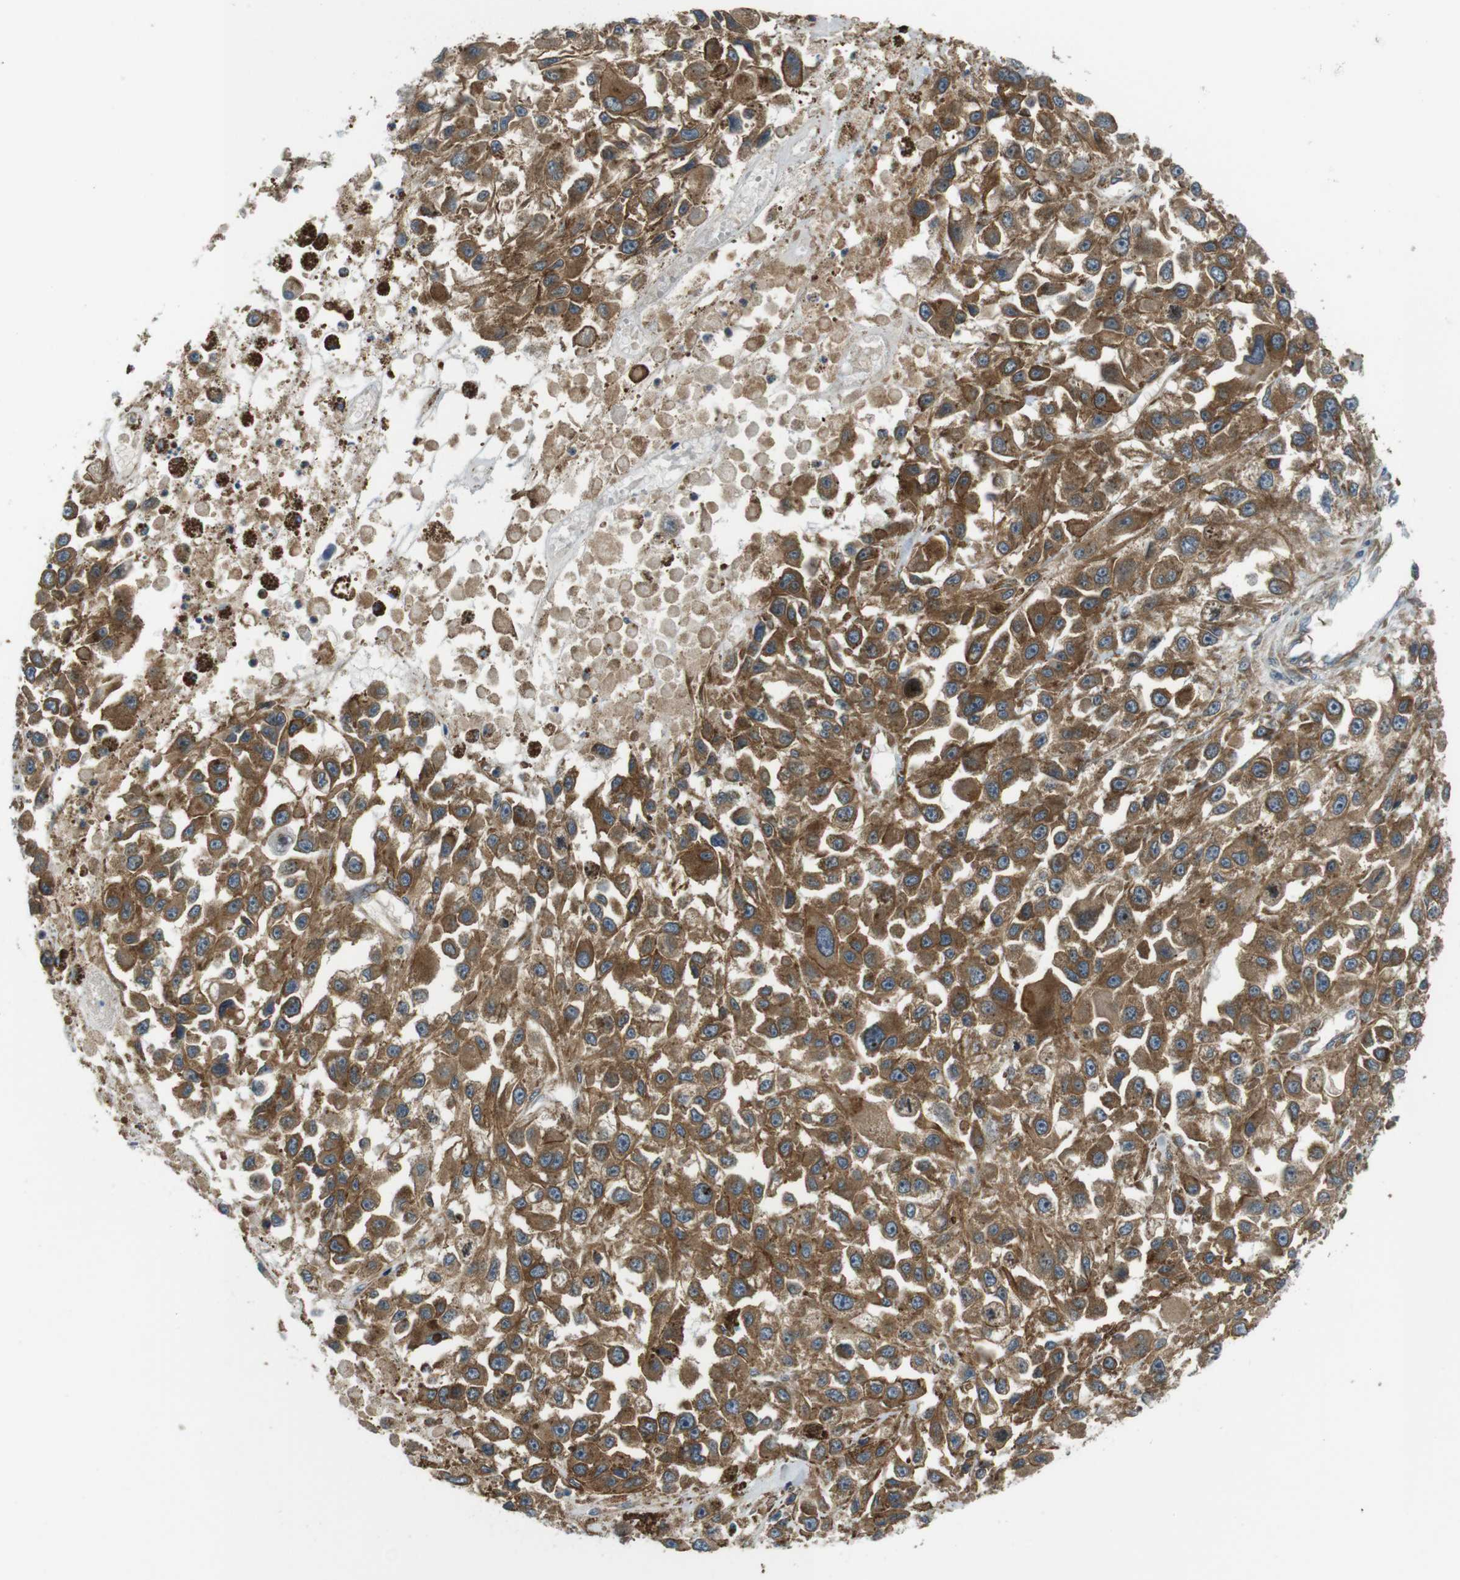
{"staining": {"intensity": "moderate", "quantity": ">75%", "location": "cytoplasmic/membranous"}, "tissue": "melanoma", "cell_type": "Tumor cells", "image_type": "cancer", "snomed": [{"axis": "morphology", "description": "Malignant melanoma, Metastatic site"}, {"axis": "topography", "description": "Lymph node"}], "caption": "The photomicrograph reveals staining of malignant melanoma (metastatic site), revealing moderate cytoplasmic/membranous protein staining (brown color) within tumor cells.", "gene": "TSC1", "patient": {"sex": "male", "age": 59}}